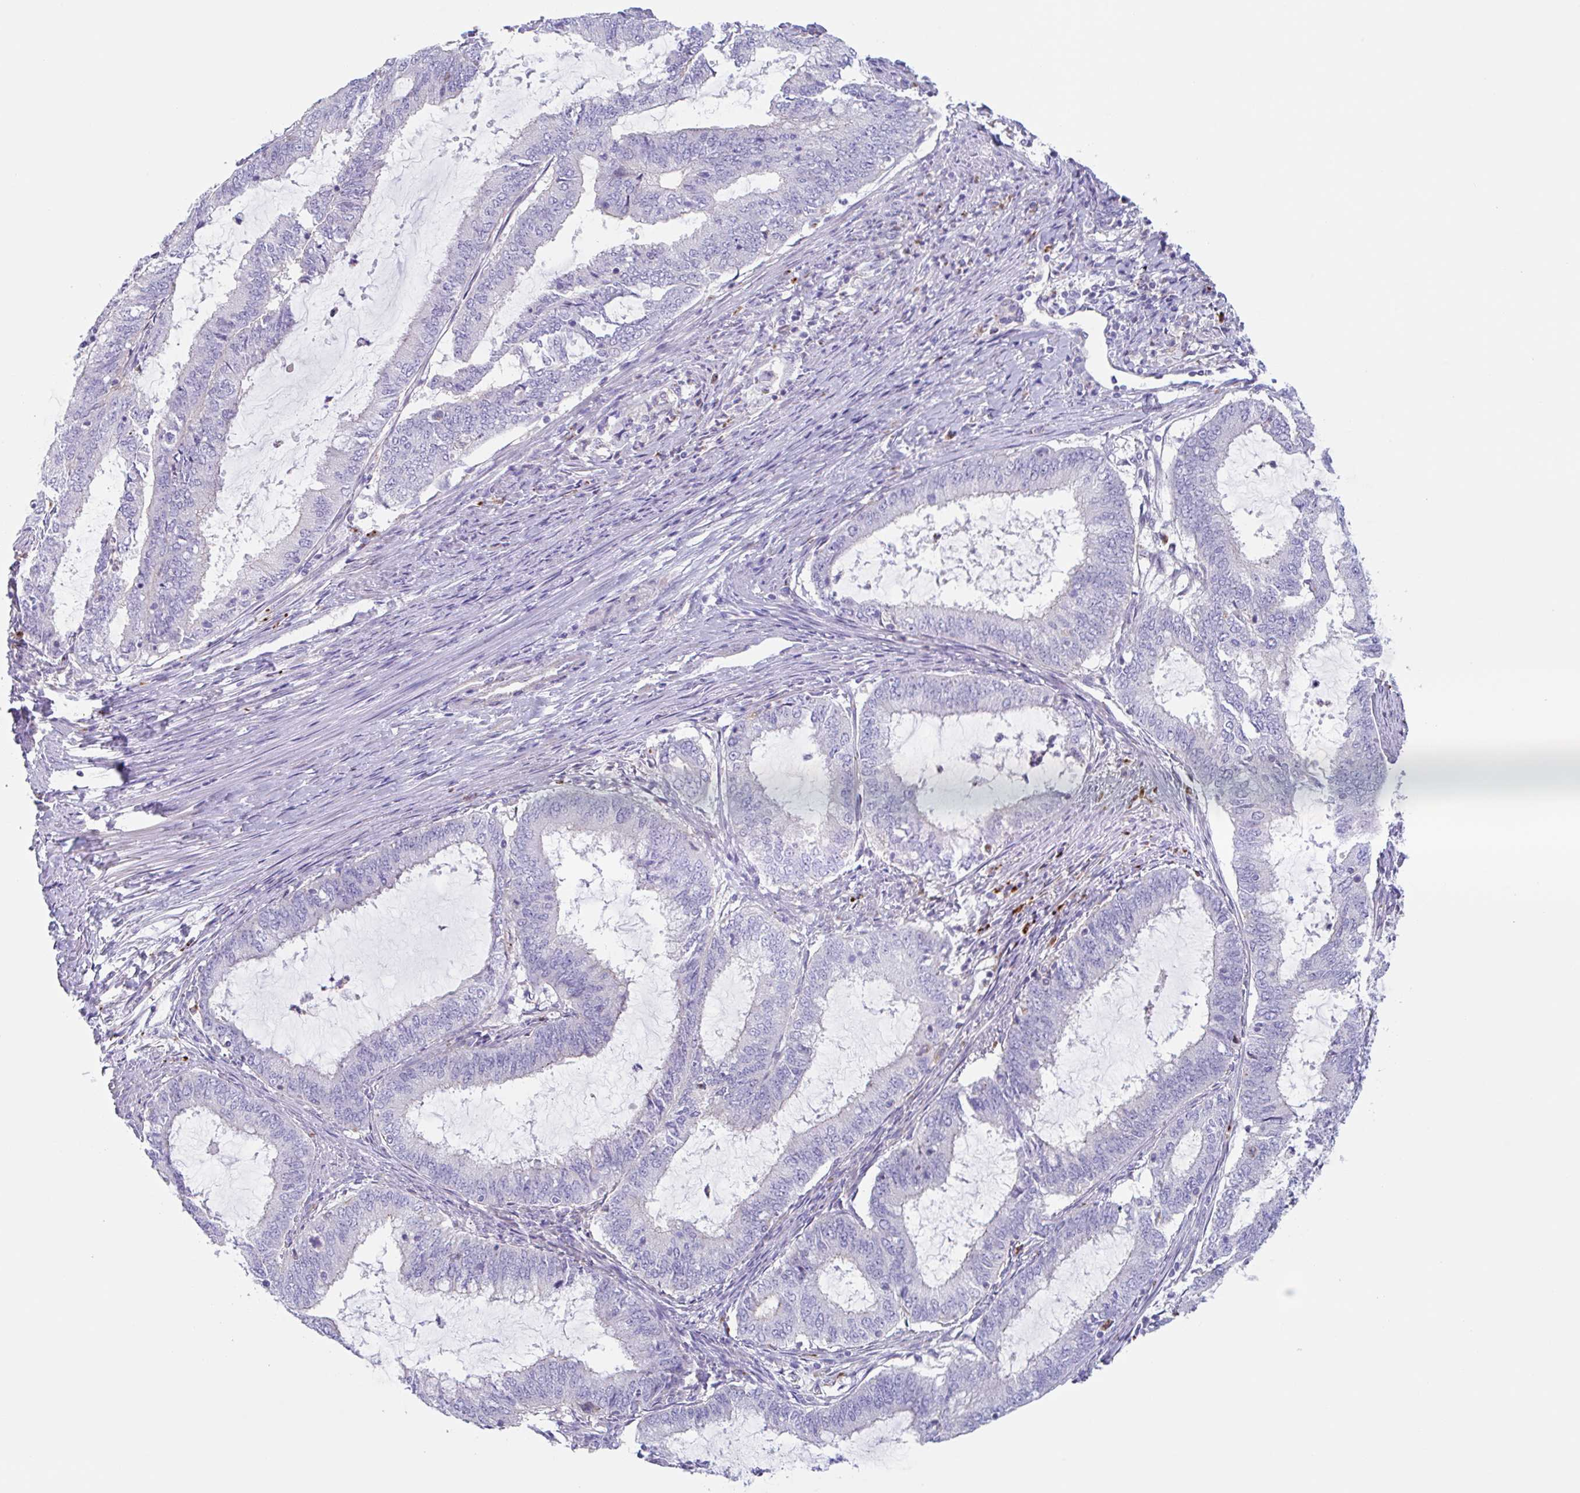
{"staining": {"intensity": "negative", "quantity": "none", "location": "none"}, "tissue": "endometrial cancer", "cell_type": "Tumor cells", "image_type": "cancer", "snomed": [{"axis": "morphology", "description": "Adenocarcinoma, NOS"}, {"axis": "topography", "description": "Endometrium"}], "caption": "Adenocarcinoma (endometrial) was stained to show a protein in brown. There is no significant expression in tumor cells. The staining is performed using DAB (3,3'-diaminobenzidine) brown chromogen with nuclei counter-stained in using hematoxylin.", "gene": "LENG9", "patient": {"sex": "female", "age": 51}}